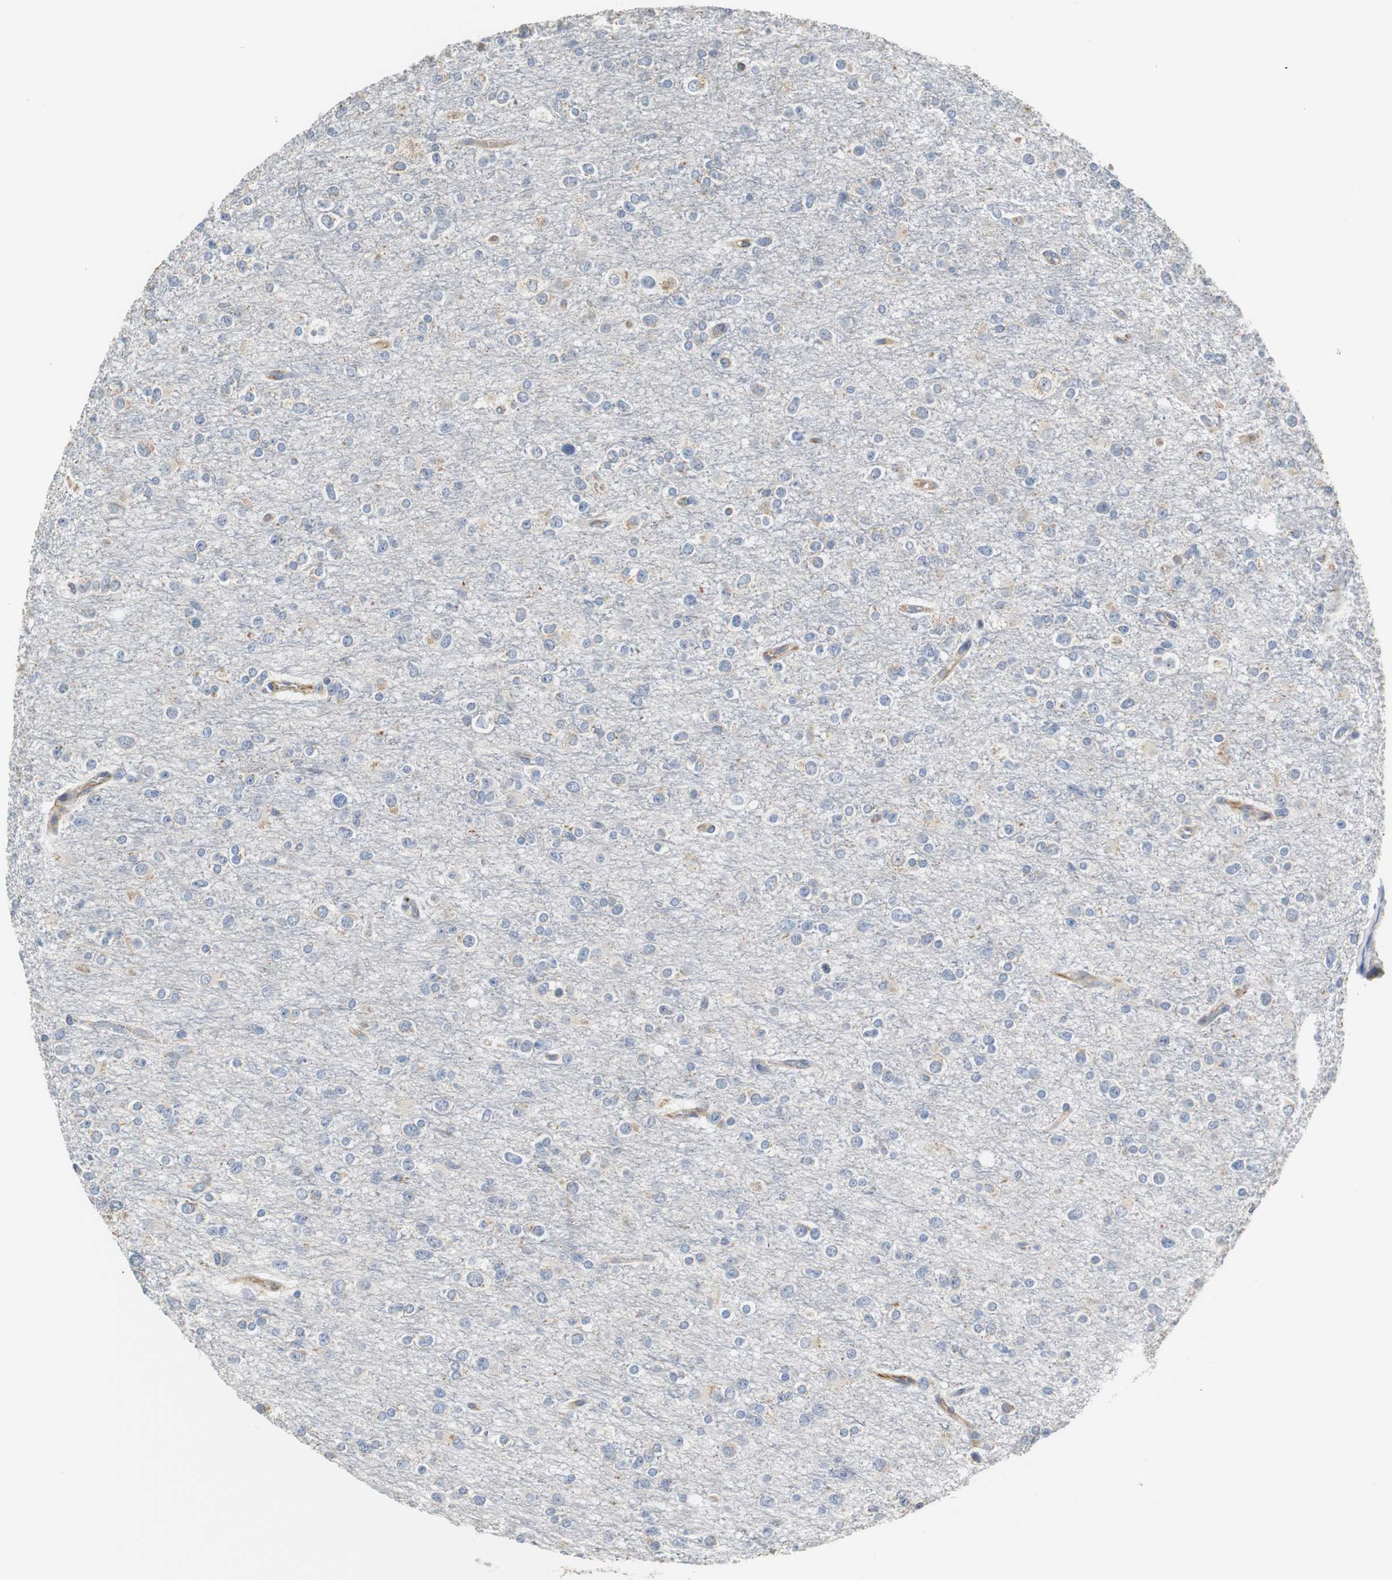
{"staining": {"intensity": "negative", "quantity": "none", "location": "none"}, "tissue": "glioma", "cell_type": "Tumor cells", "image_type": "cancer", "snomed": [{"axis": "morphology", "description": "Glioma, malignant, Low grade"}, {"axis": "topography", "description": "Brain"}], "caption": "Immunohistochemistry image of neoplastic tissue: human low-grade glioma (malignant) stained with DAB shows no significant protein staining in tumor cells.", "gene": "PCK1", "patient": {"sex": "male", "age": 42}}